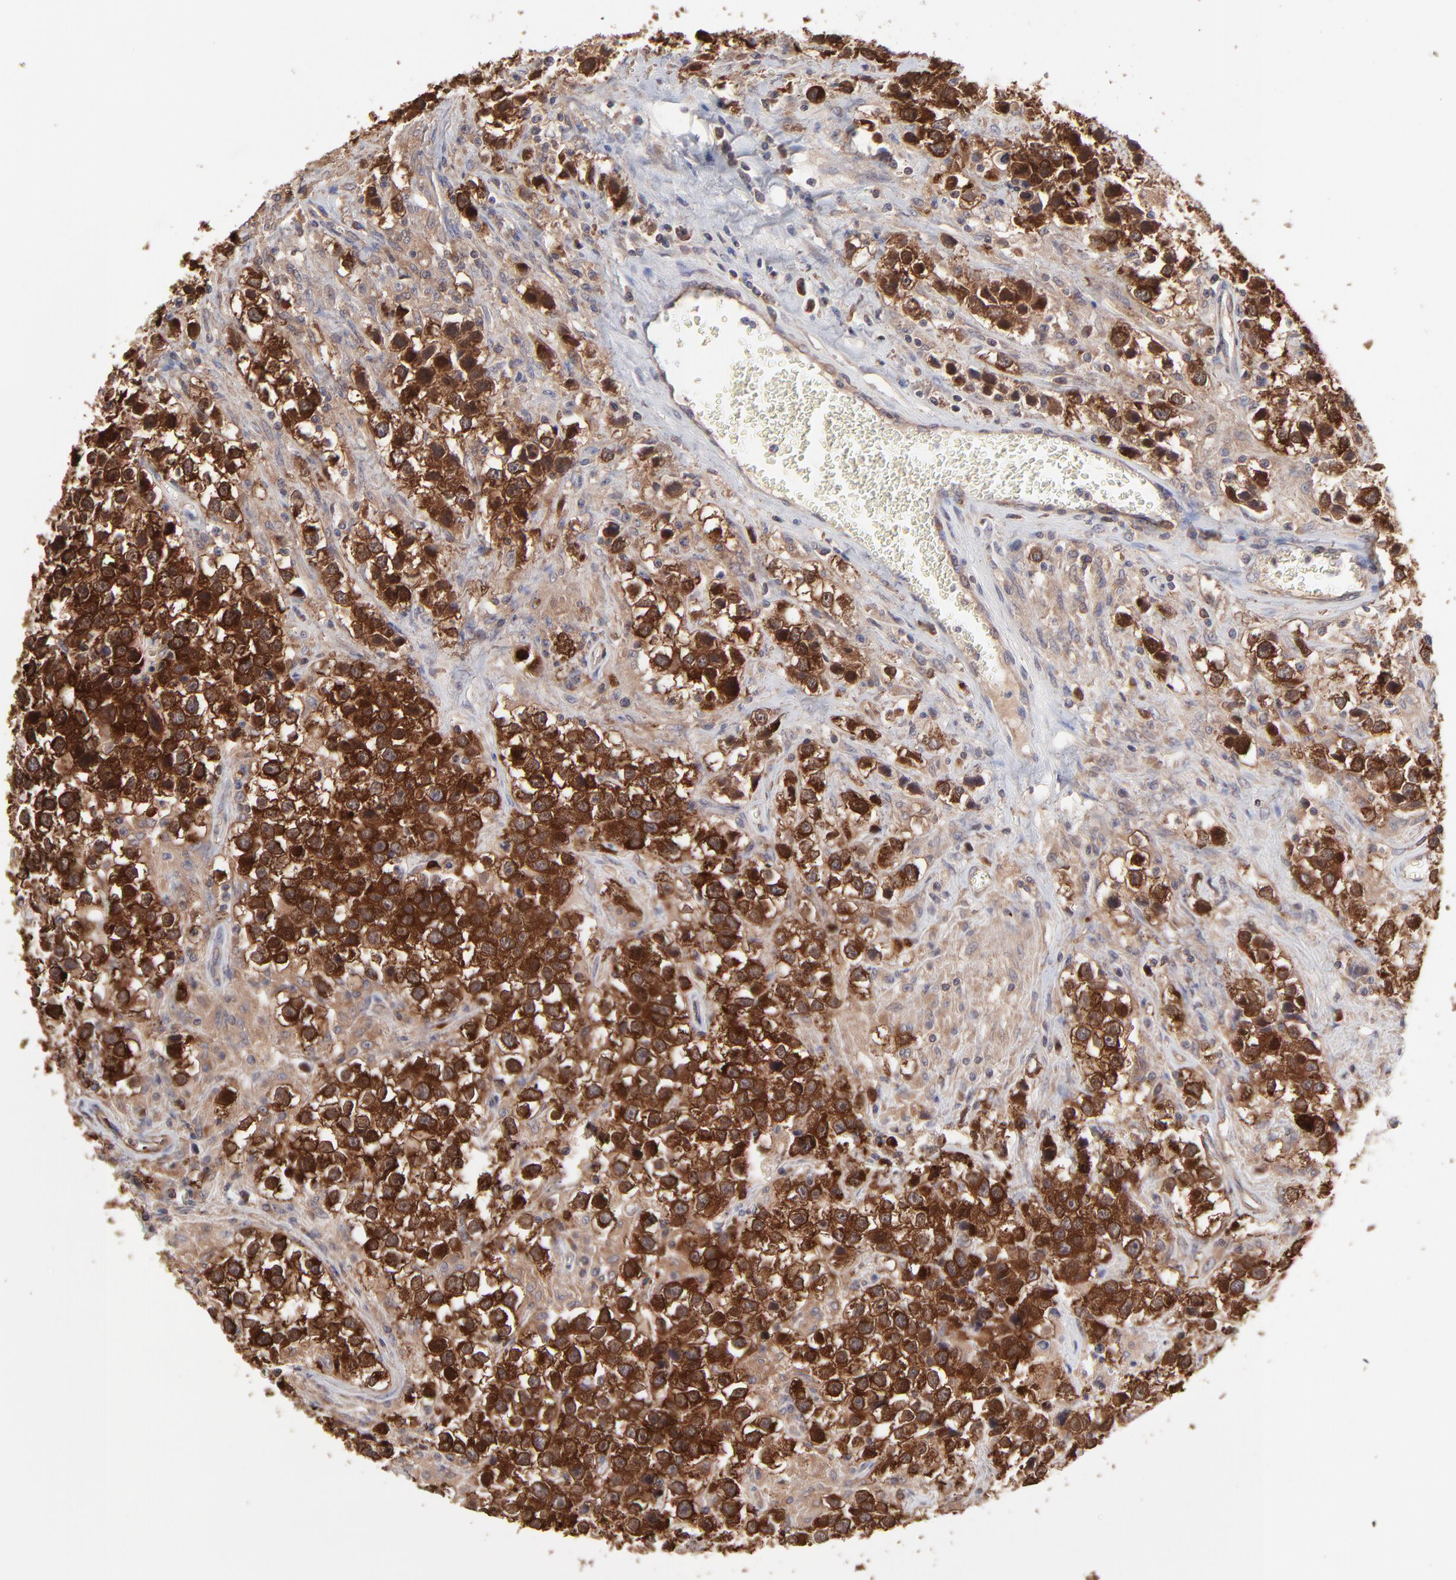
{"staining": {"intensity": "strong", "quantity": ">75%", "location": "cytoplasmic/membranous"}, "tissue": "testis cancer", "cell_type": "Tumor cells", "image_type": "cancer", "snomed": [{"axis": "morphology", "description": "Seminoma, NOS"}, {"axis": "topography", "description": "Testis"}], "caption": "A high amount of strong cytoplasmic/membranous positivity is identified in approximately >75% of tumor cells in testis cancer (seminoma) tissue.", "gene": "GART", "patient": {"sex": "male", "age": 43}}